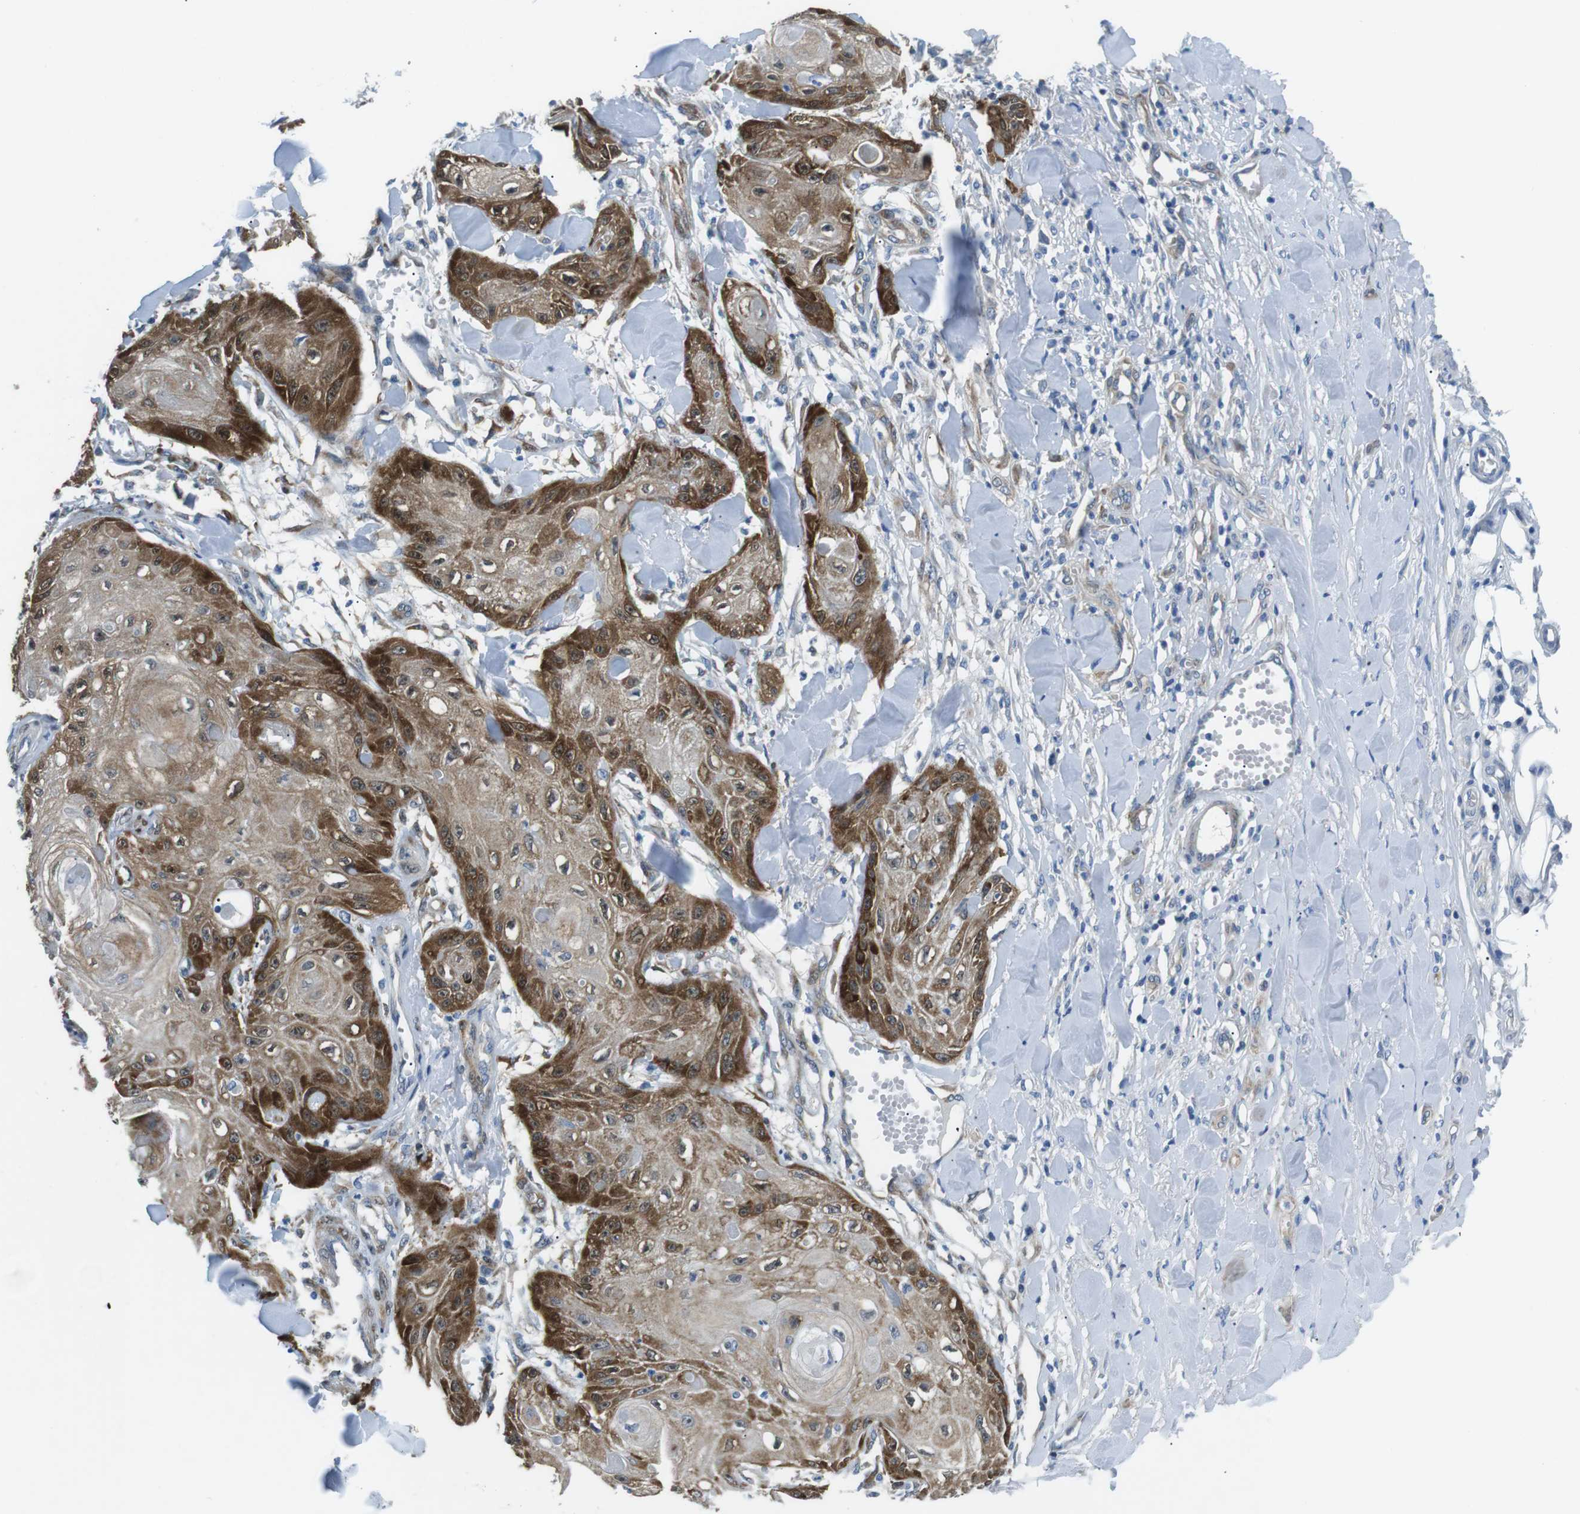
{"staining": {"intensity": "strong", "quantity": "25%-75%", "location": "cytoplasmic/membranous"}, "tissue": "skin cancer", "cell_type": "Tumor cells", "image_type": "cancer", "snomed": [{"axis": "morphology", "description": "Squamous cell carcinoma, NOS"}, {"axis": "topography", "description": "Skin"}], "caption": "A brown stain highlights strong cytoplasmic/membranous positivity of a protein in squamous cell carcinoma (skin) tumor cells. (DAB (3,3'-diaminobenzidine) = brown stain, brightfield microscopy at high magnification).", "gene": "PHLDA1", "patient": {"sex": "male", "age": 74}}